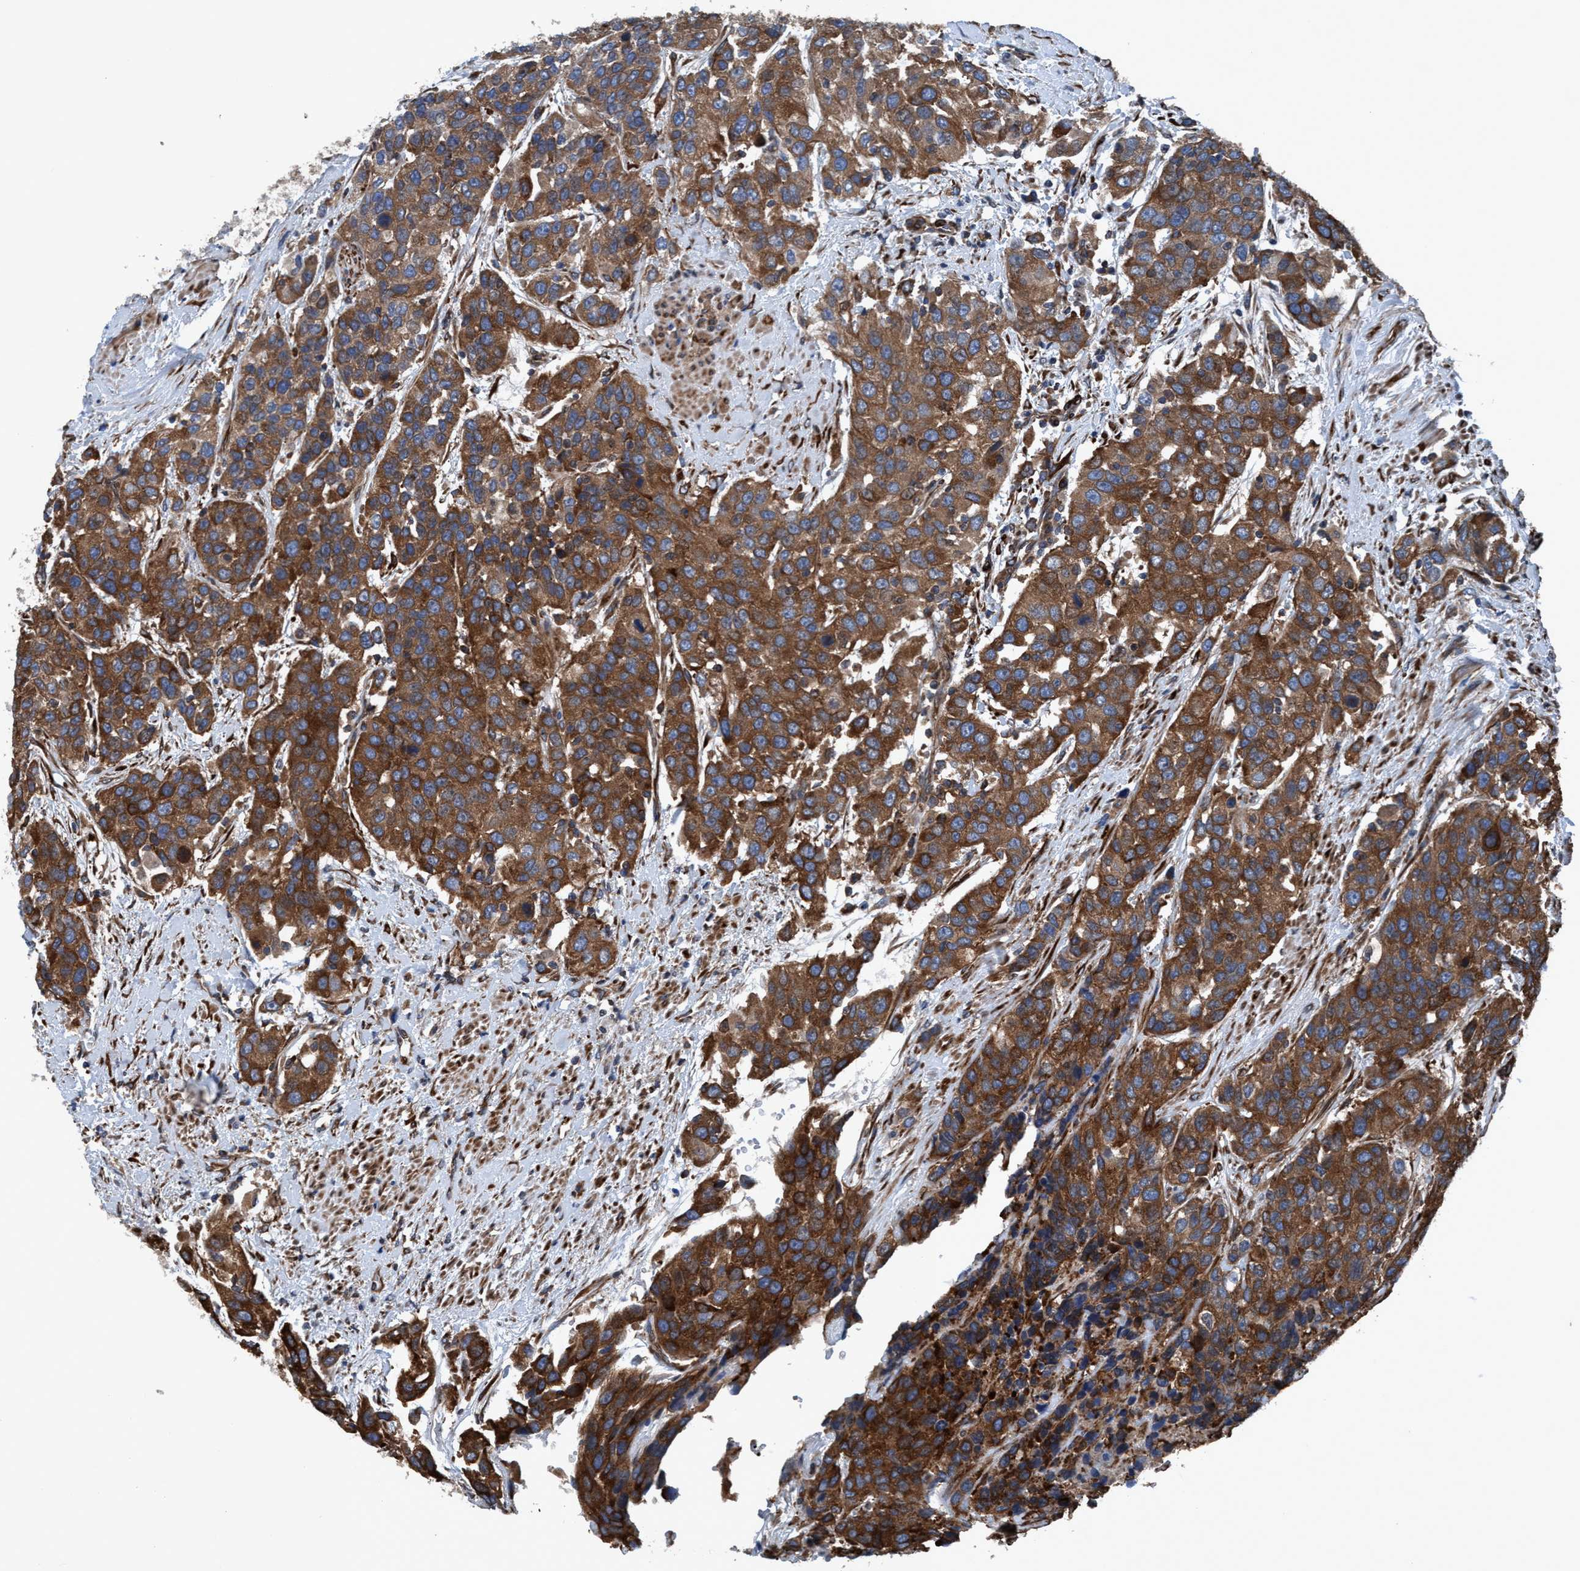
{"staining": {"intensity": "strong", "quantity": ">75%", "location": "cytoplasmic/membranous"}, "tissue": "urothelial cancer", "cell_type": "Tumor cells", "image_type": "cancer", "snomed": [{"axis": "morphology", "description": "Urothelial carcinoma, High grade"}, {"axis": "topography", "description": "Urinary bladder"}], "caption": "Immunohistochemical staining of urothelial cancer shows strong cytoplasmic/membranous protein positivity in approximately >75% of tumor cells.", "gene": "NMT1", "patient": {"sex": "female", "age": 80}}